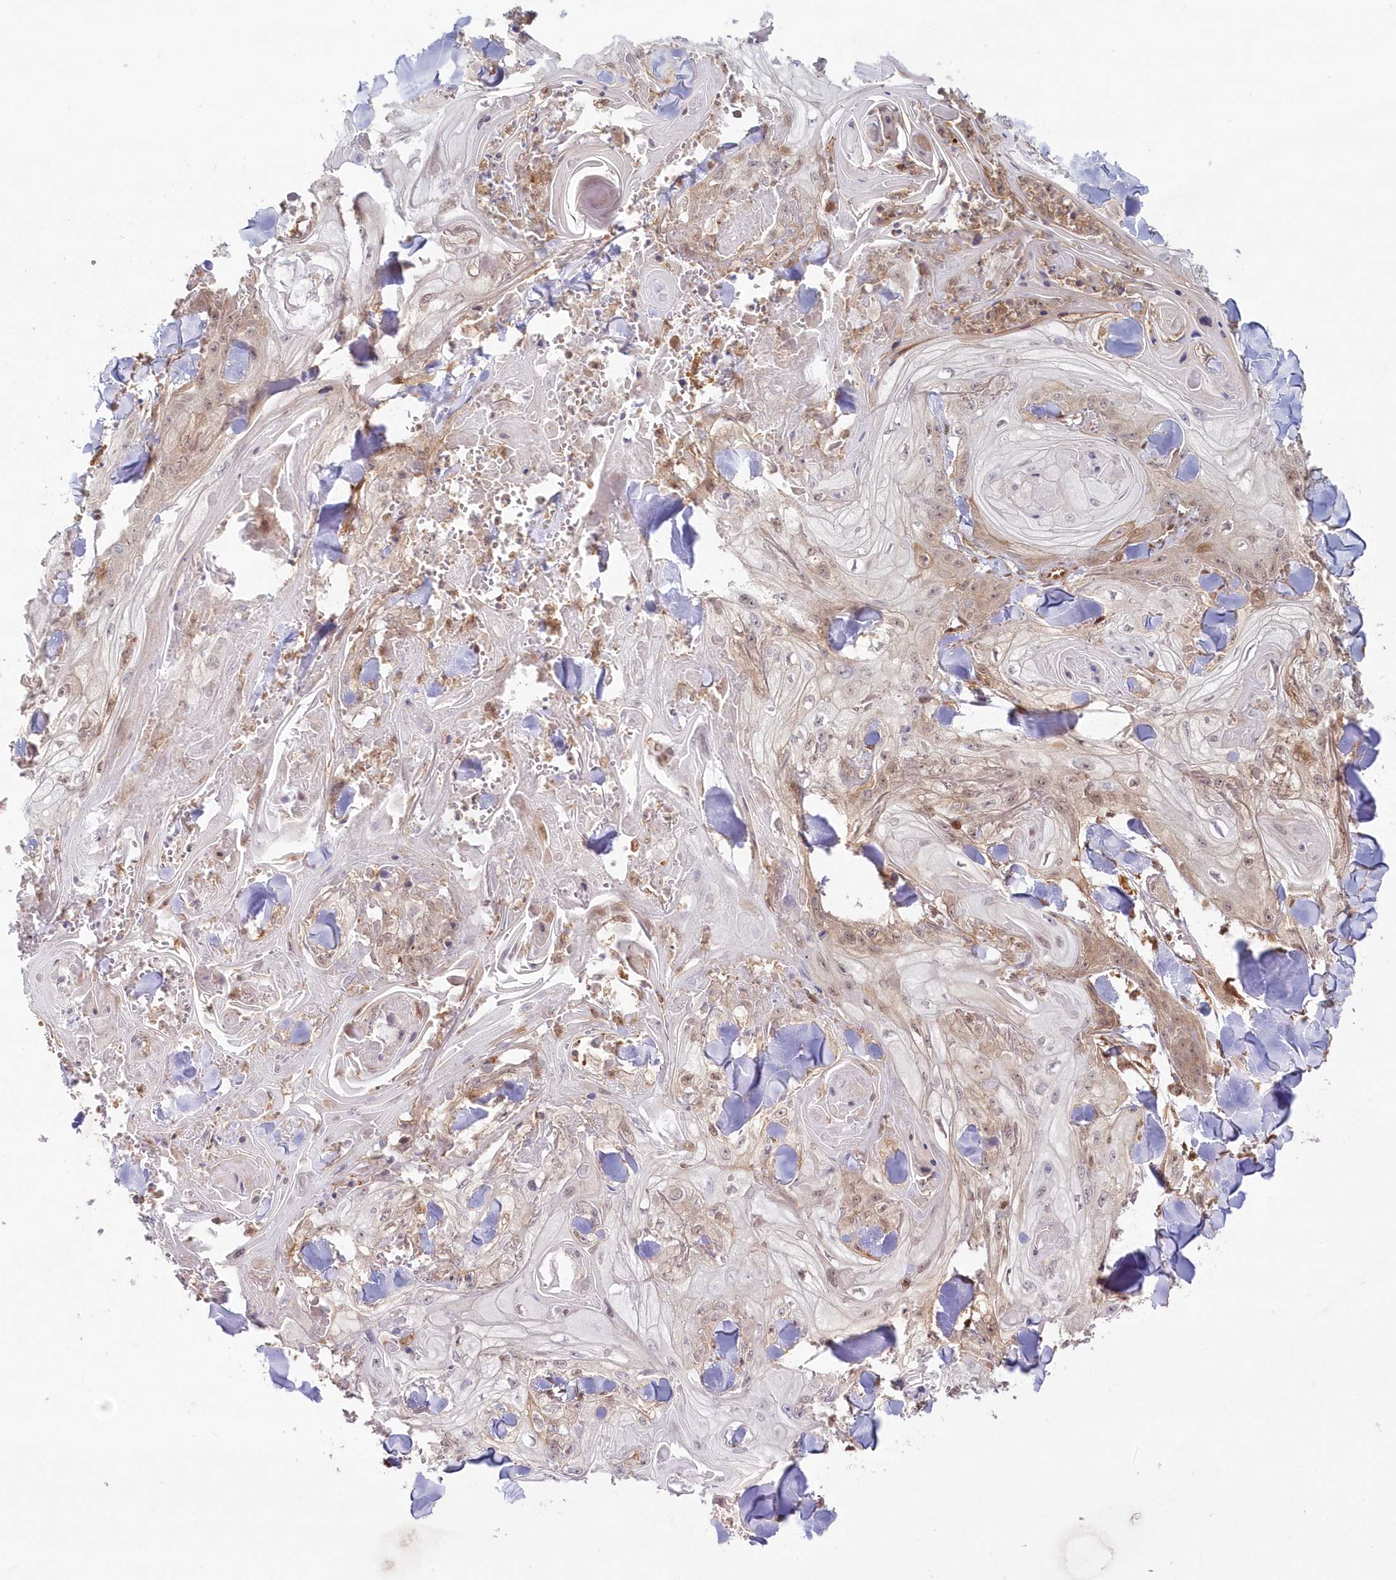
{"staining": {"intensity": "weak", "quantity": "<25%", "location": "cytoplasmic/membranous"}, "tissue": "skin cancer", "cell_type": "Tumor cells", "image_type": "cancer", "snomed": [{"axis": "morphology", "description": "Squamous cell carcinoma, NOS"}, {"axis": "topography", "description": "Skin"}], "caption": "Immunohistochemical staining of human skin cancer displays no significant staining in tumor cells. (DAB (3,3'-diaminobenzidine) immunohistochemistry, high magnification).", "gene": "GBE1", "patient": {"sex": "male", "age": 74}}